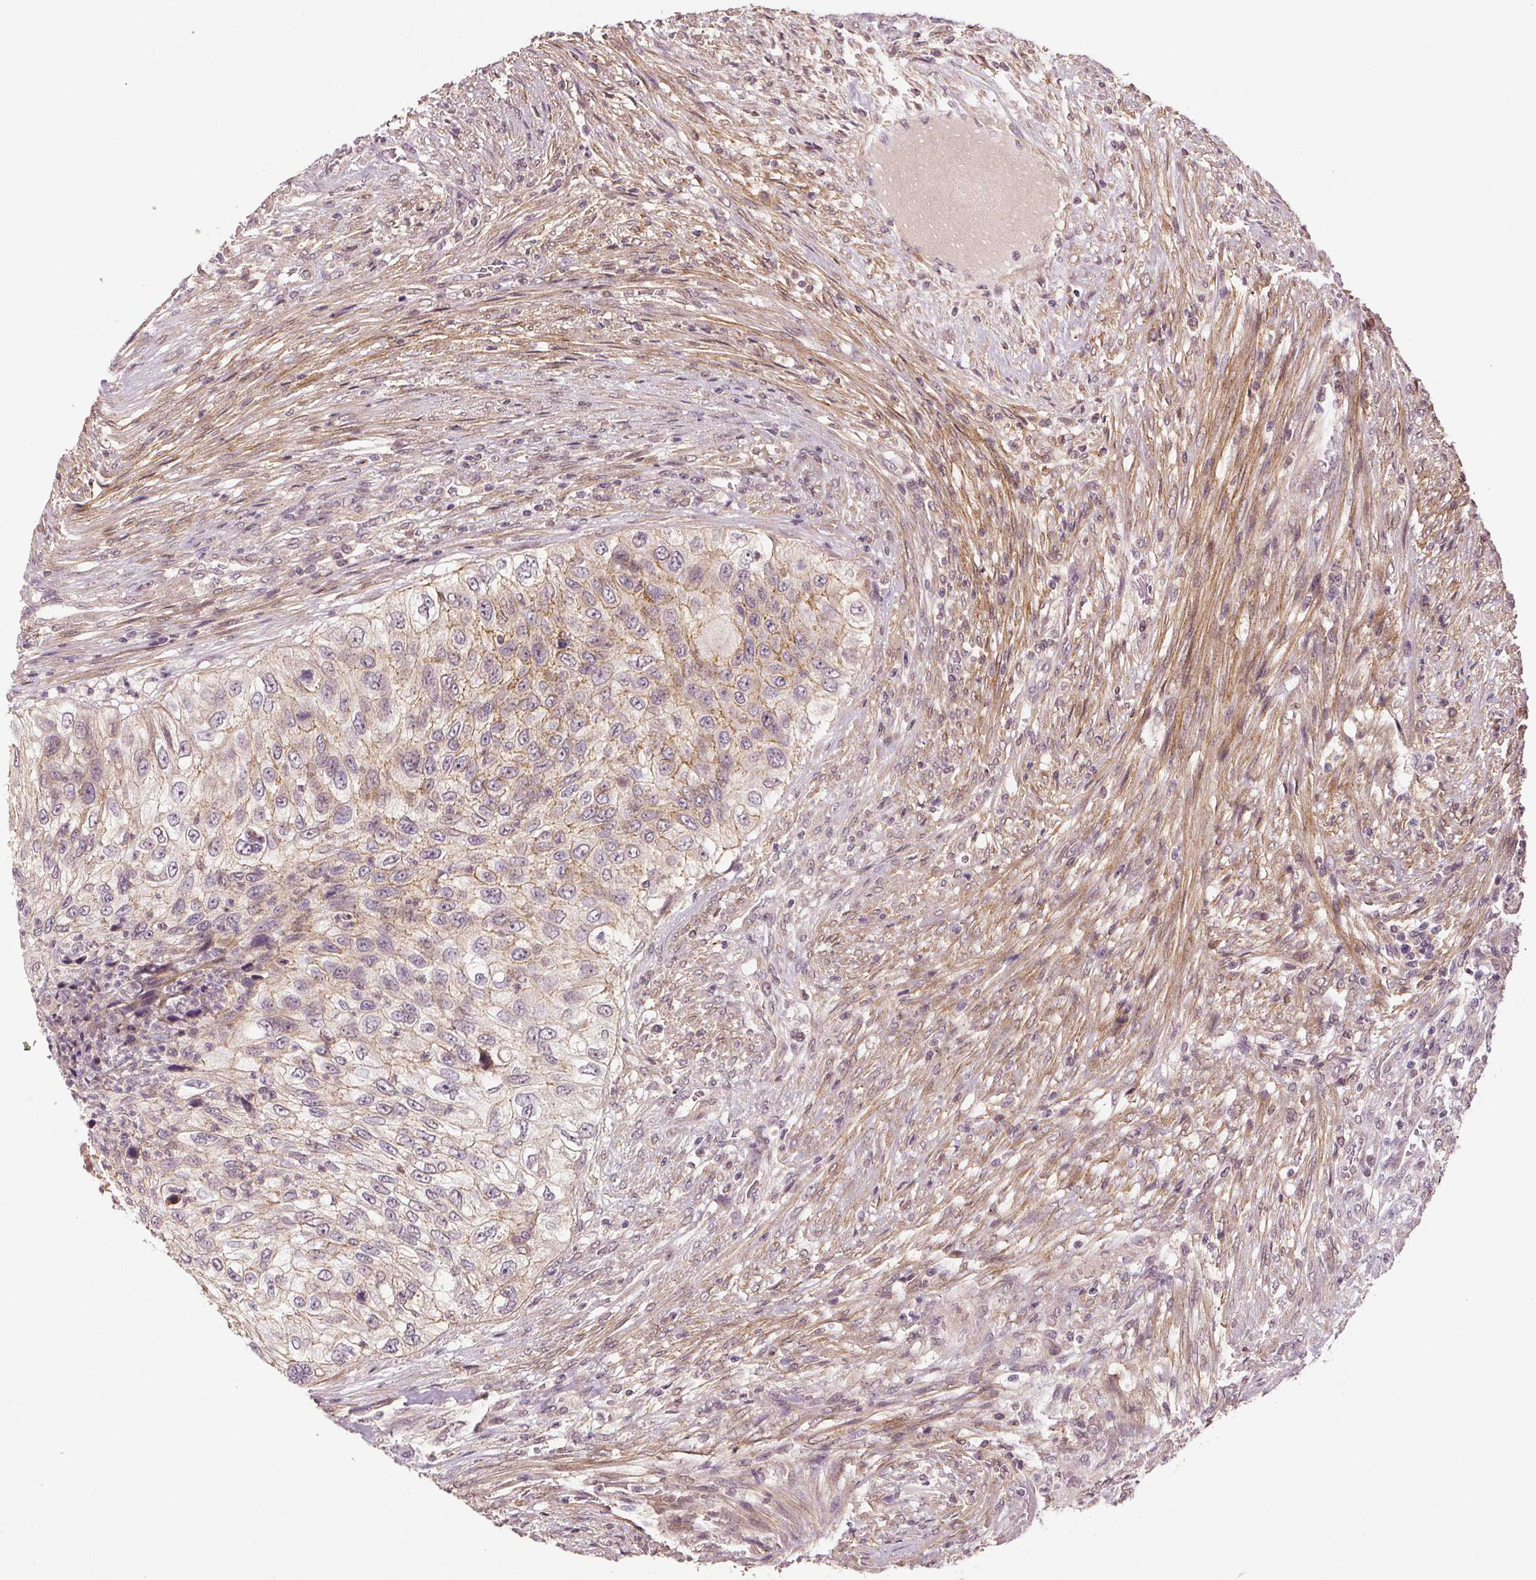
{"staining": {"intensity": "moderate", "quantity": "<25%", "location": "cytoplasmic/membranous"}, "tissue": "urothelial cancer", "cell_type": "Tumor cells", "image_type": "cancer", "snomed": [{"axis": "morphology", "description": "Urothelial carcinoma, High grade"}, {"axis": "topography", "description": "Urinary bladder"}], "caption": "Protein analysis of high-grade urothelial carcinoma tissue shows moderate cytoplasmic/membranous staining in about <25% of tumor cells.", "gene": "EPHB3", "patient": {"sex": "female", "age": 60}}